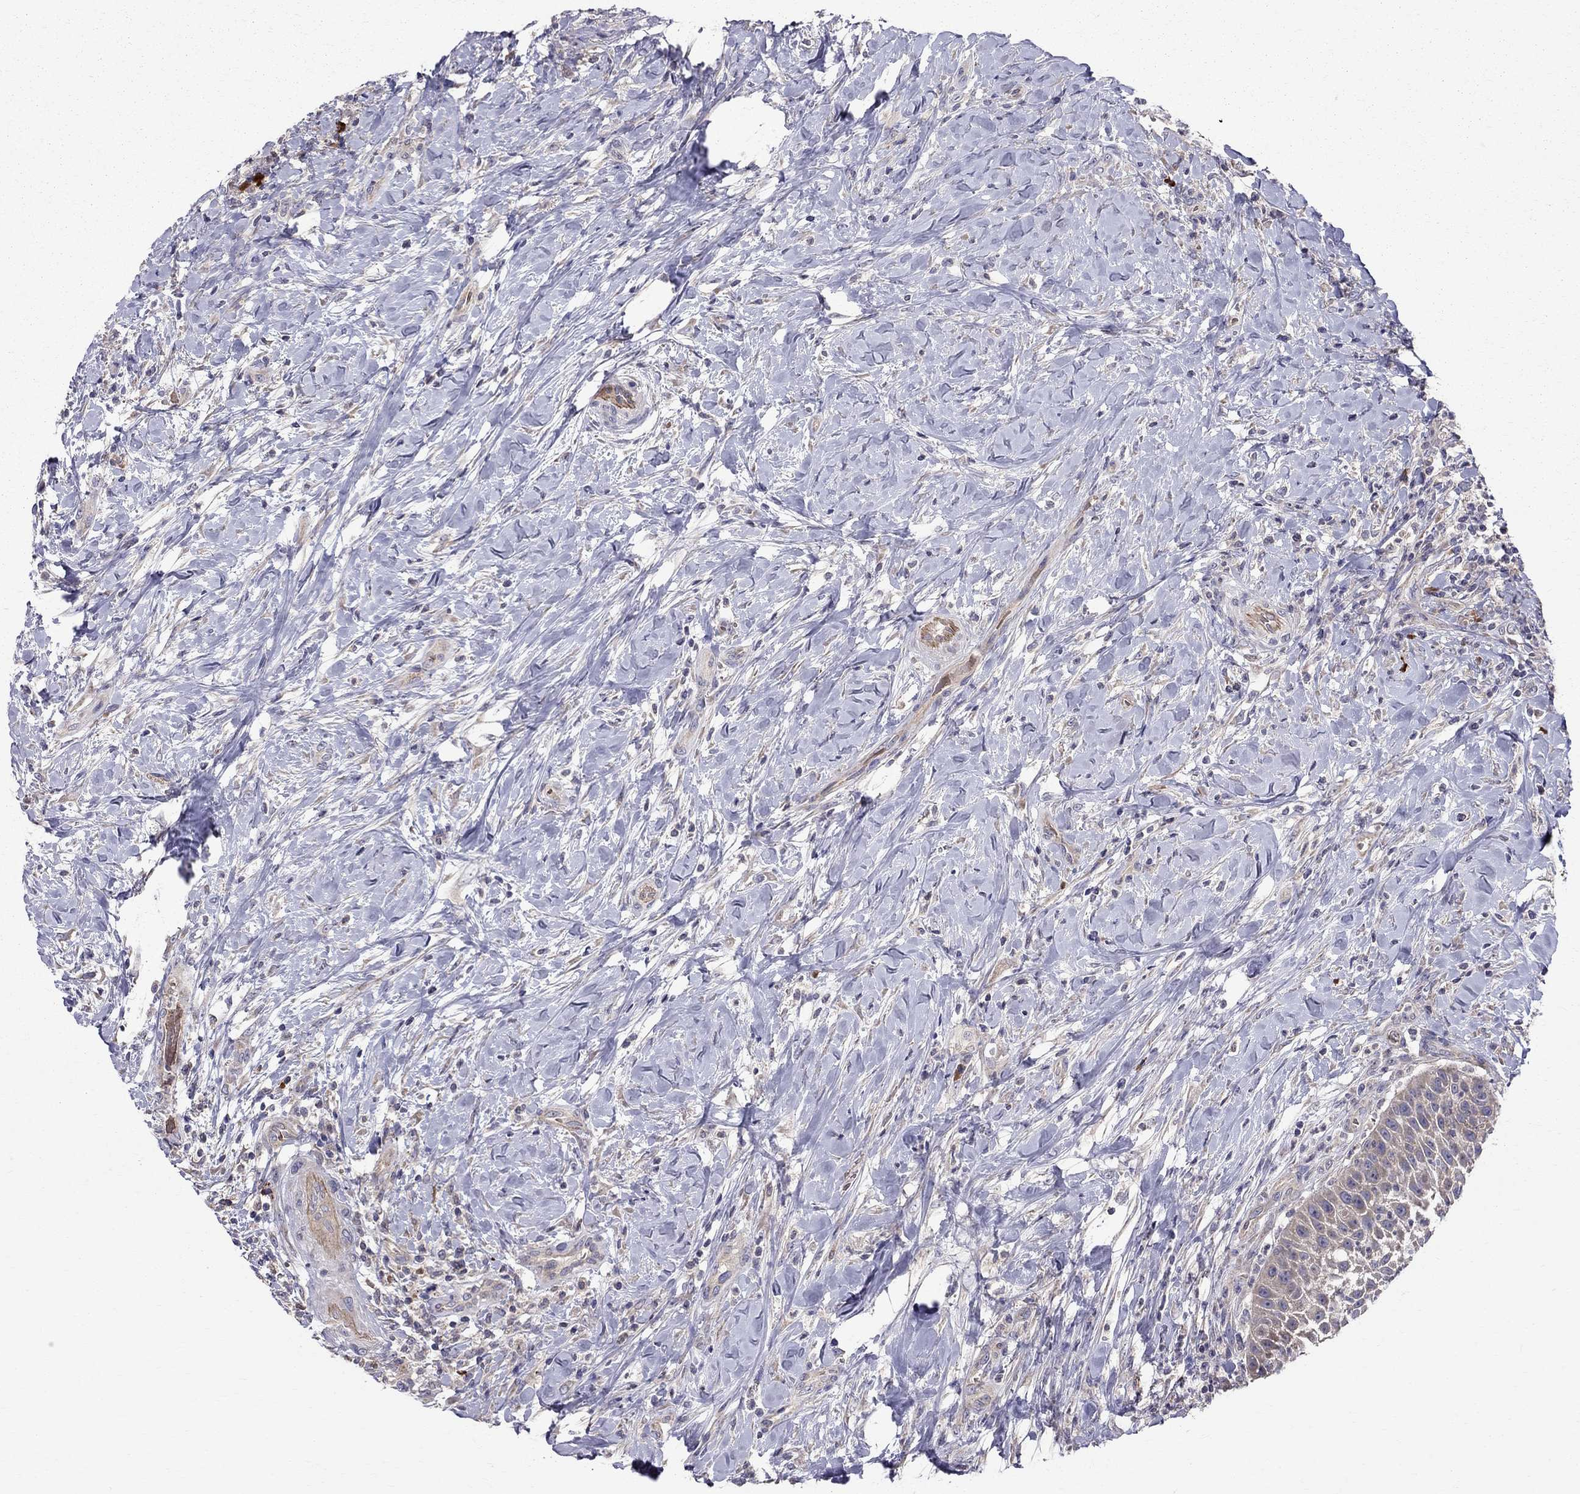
{"staining": {"intensity": "weak", "quantity": "<25%", "location": "cytoplasmic/membranous"}, "tissue": "head and neck cancer", "cell_type": "Tumor cells", "image_type": "cancer", "snomed": [{"axis": "morphology", "description": "Squamous cell carcinoma, NOS"}, {"axis": "topography", "description": "Head-Neck"}], "caption": "Histopathology image shows no protein positivity in tumor cells of head and neck cancer tissue.", "gene": "PIK3CG", "patient": {"sex": "male", "age": 69}}